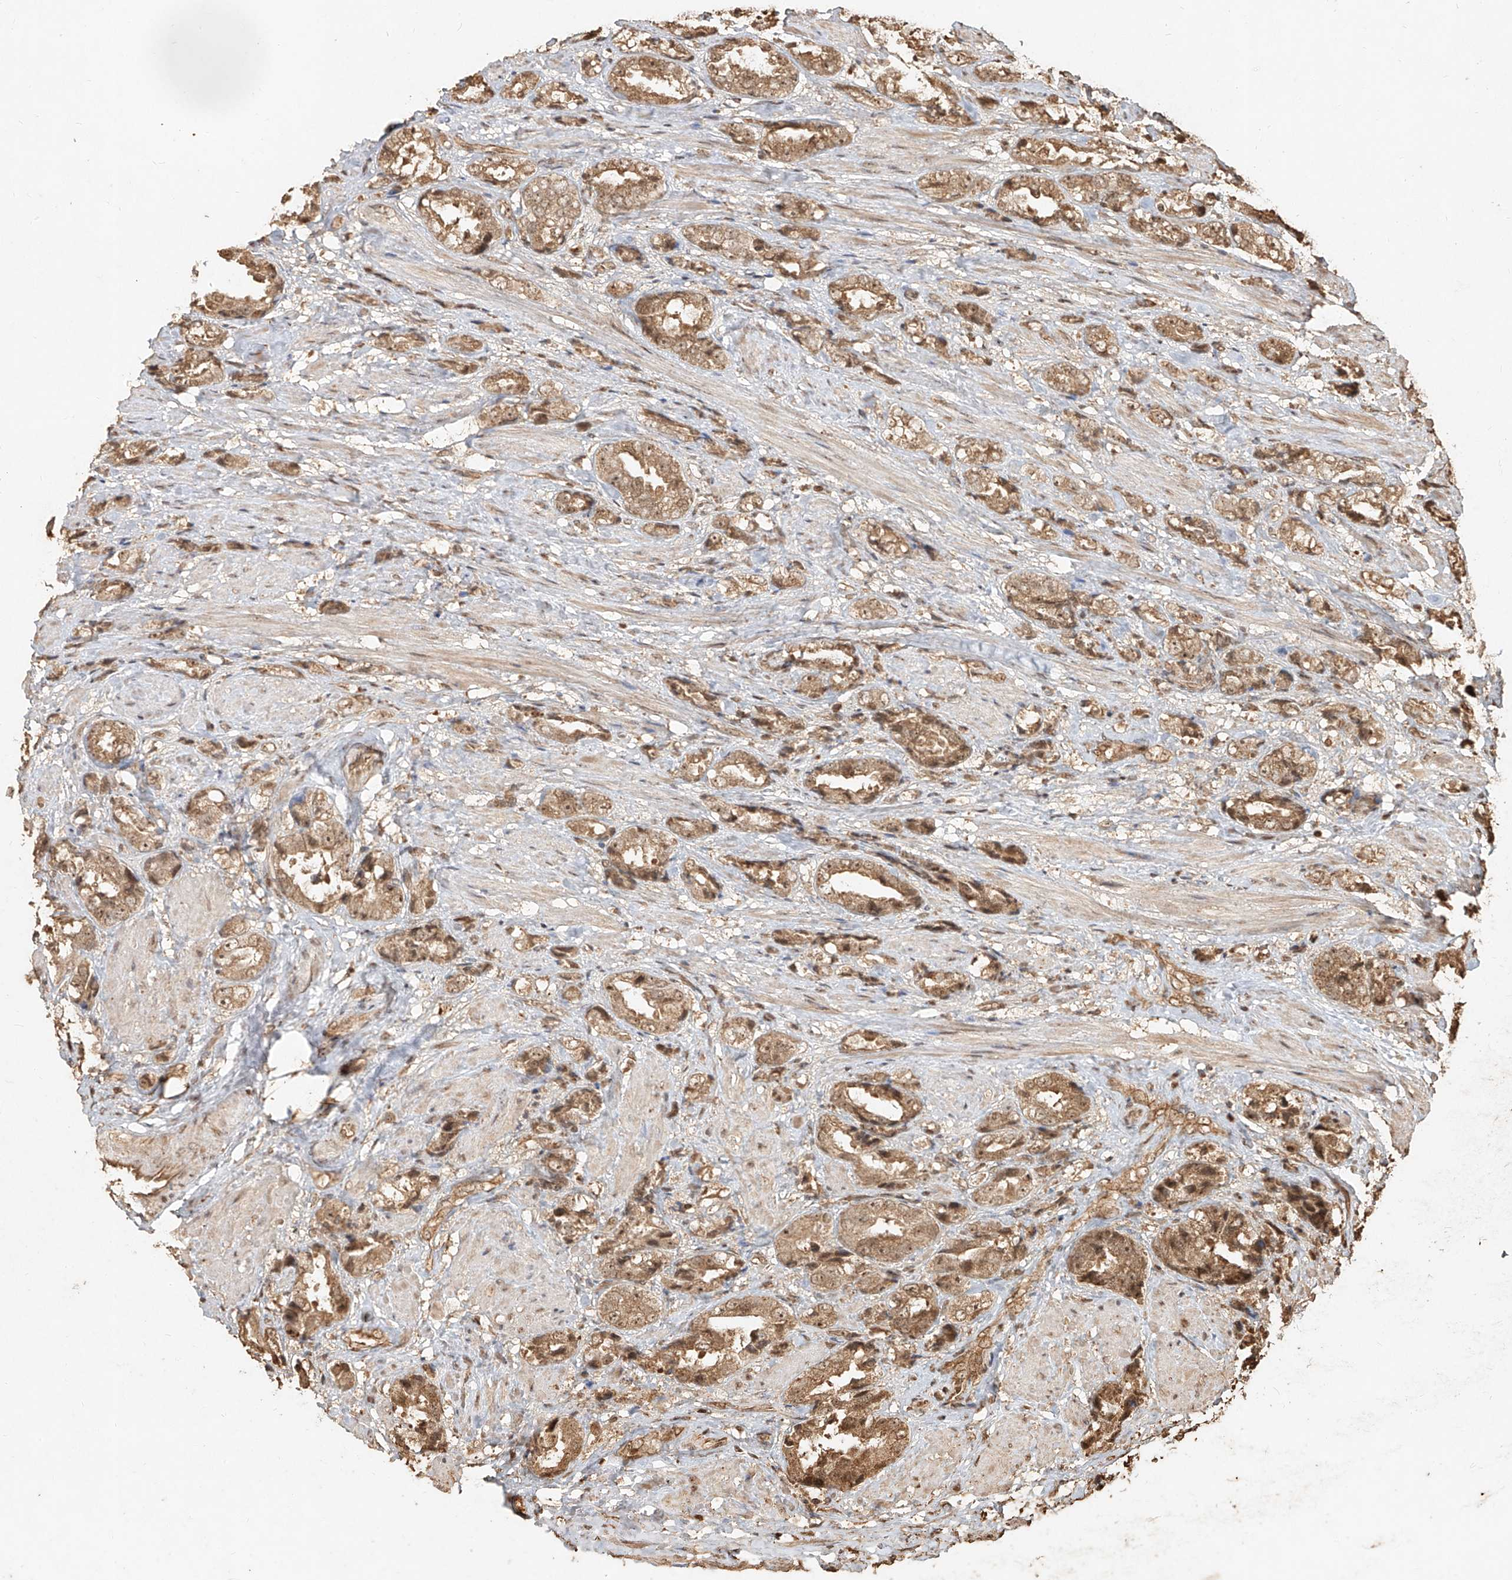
{"staining": {"intensity": "moderate", "quantity": ">75%", "location": "cytoplasmic/membranous,nuclear"}, "tissue": "prostate cancer", "cell_type": "Tumor cells", "image_type": "cancer", "snomed": [{"axis": "morphology", "description": "Adenocarcinoma, High grade"}, {"axis": "topography", "description": "Prostate"}], "caption": "Immunohistochemistry (IHC) of high-grade adenocarcinoma (prostate) exhibits medium levels of moderate cytoplasmic/membranous and nuclear positivity in about >75% of tumor cells.", "gene": "UBE2K", "patient": {"sex": "male", "age": 61}}